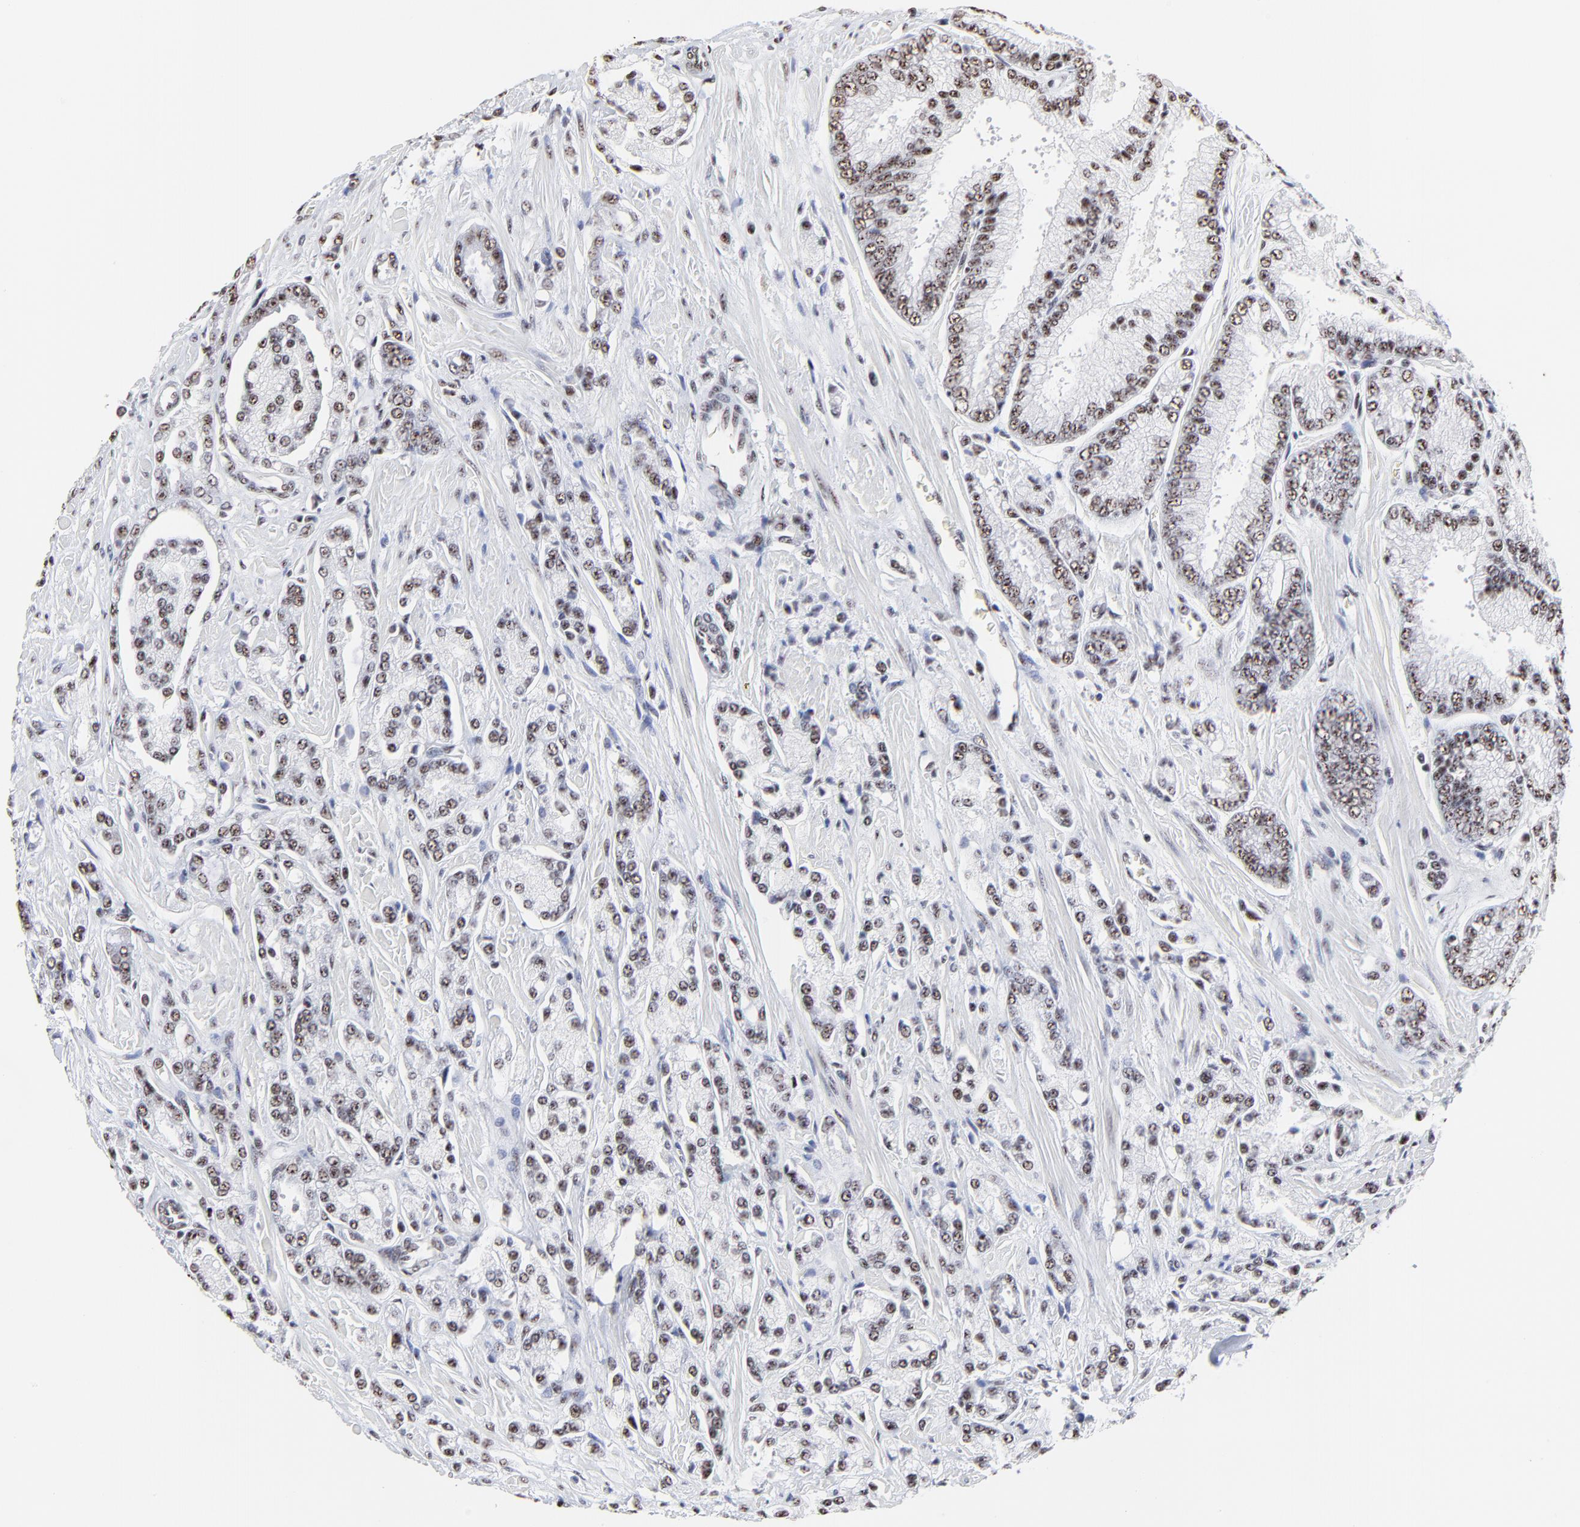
{"staining": {"intensity": "weak", "quantity": "25%-75%", "location": "nuclear"}, "tissue": "prostate cancer", "cell_type": "Tumor cells", "image_type": "cancer", "snomed": [{"axis": "morphology", "description": "Adenocarcinoma, High grade"}, {"axis": "topography", "description": "Prostate"}], "caption": "Protein staining demonstrates weak nuclear expression in approximately 25%-75% of tumor cells in high-grade adenocarcinoma (prostate).", "gene": "MBD4", "patient": {"sex": "male", "age": 71}}